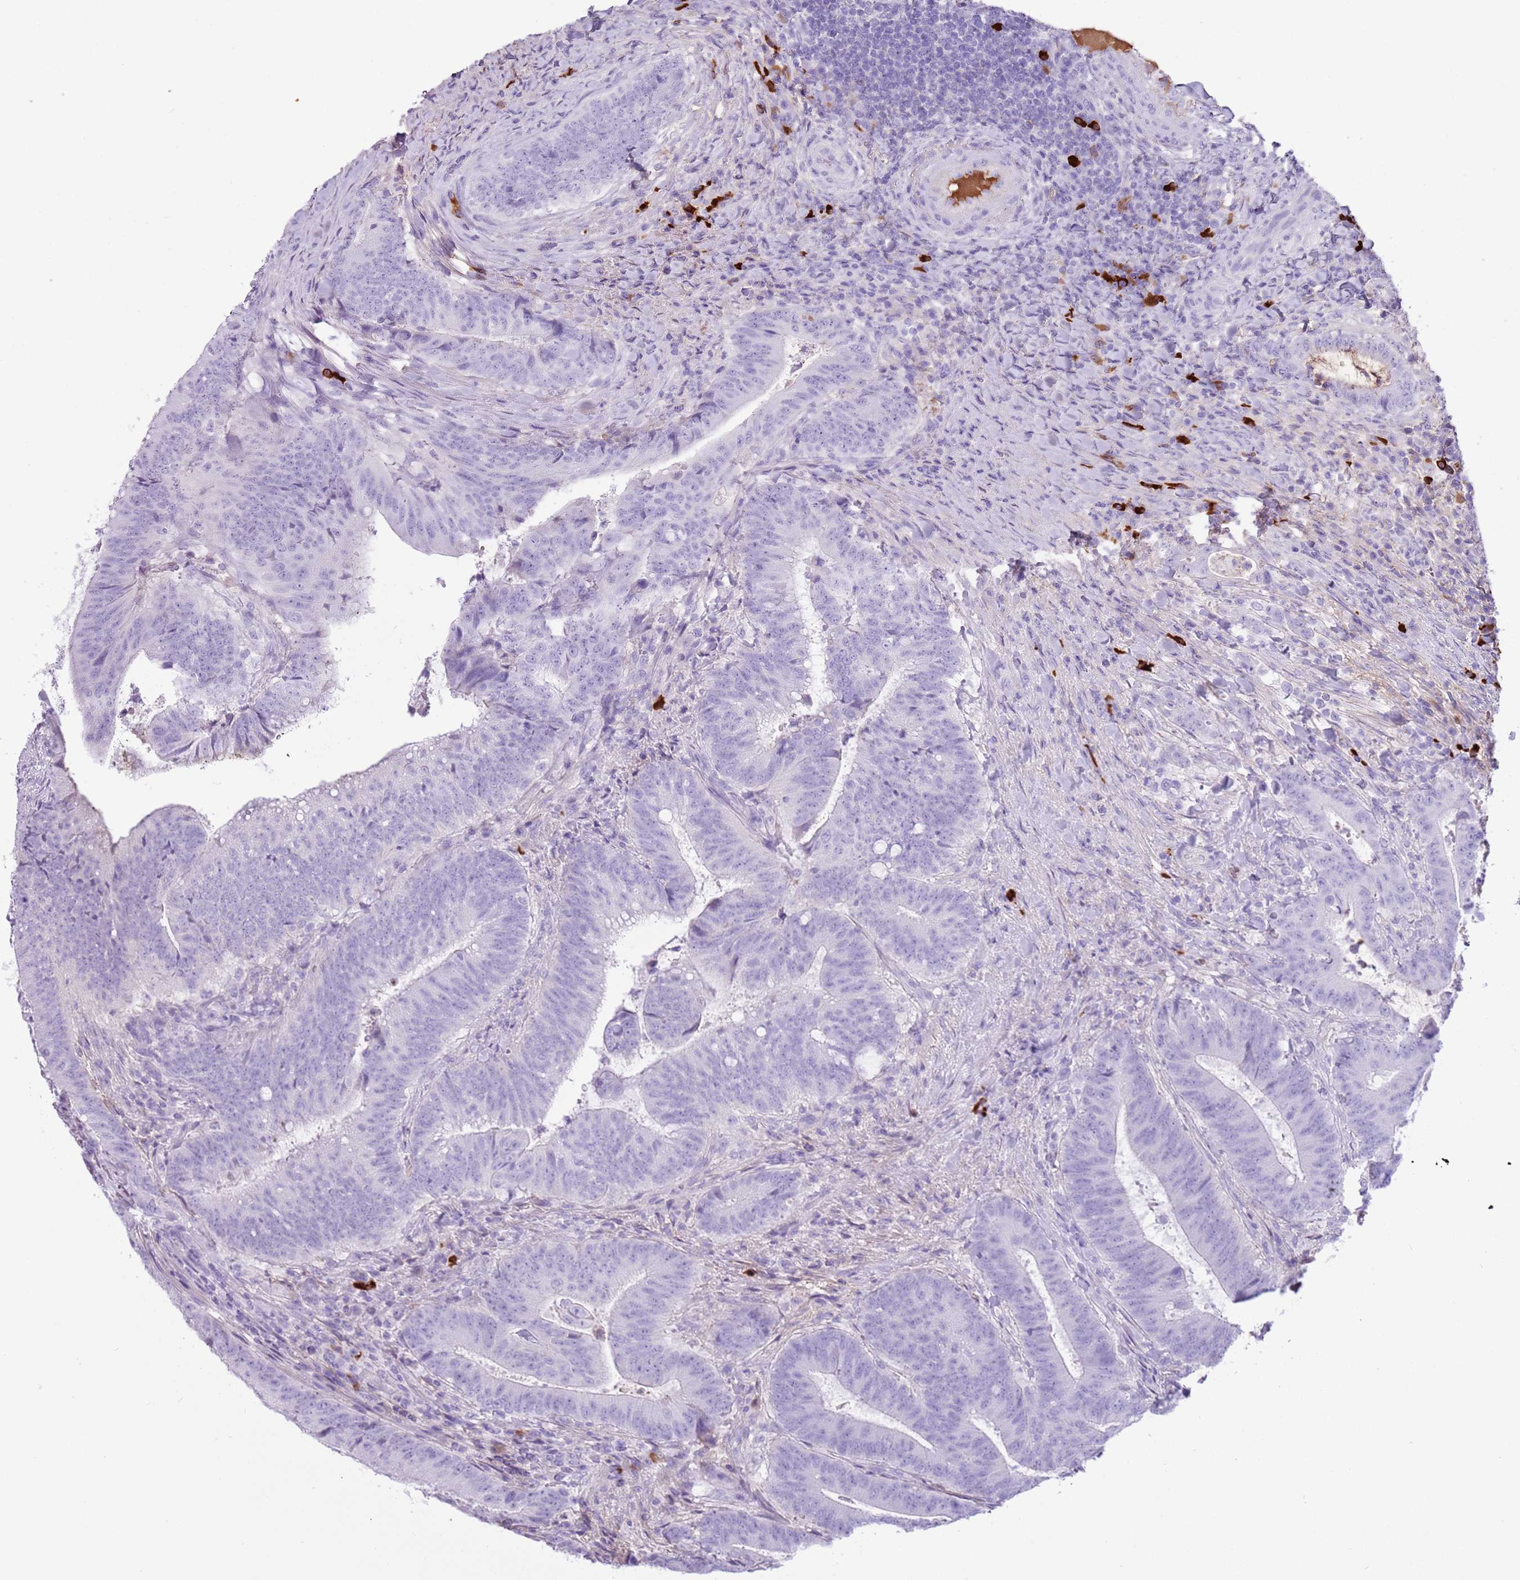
{"staining": {"intensity": "negative", "quantity": "none", "location": "none"}, "tissue": "colorectal cancer", "cell_type": "Tumor cells", "image_type": "cancer", "snomed": [{"axis": "morphology", "description": "Adenocarcinoma, NOS"}, {"axis": "topography", "description": "Colon"}], "caption": "Human adenocarcinoma (colorectal) stained for a protein using IHC shows no positivity in tumor cells.", "gene": "IGKV3D-11", "patient": {"sex": "female", "age": 43}}